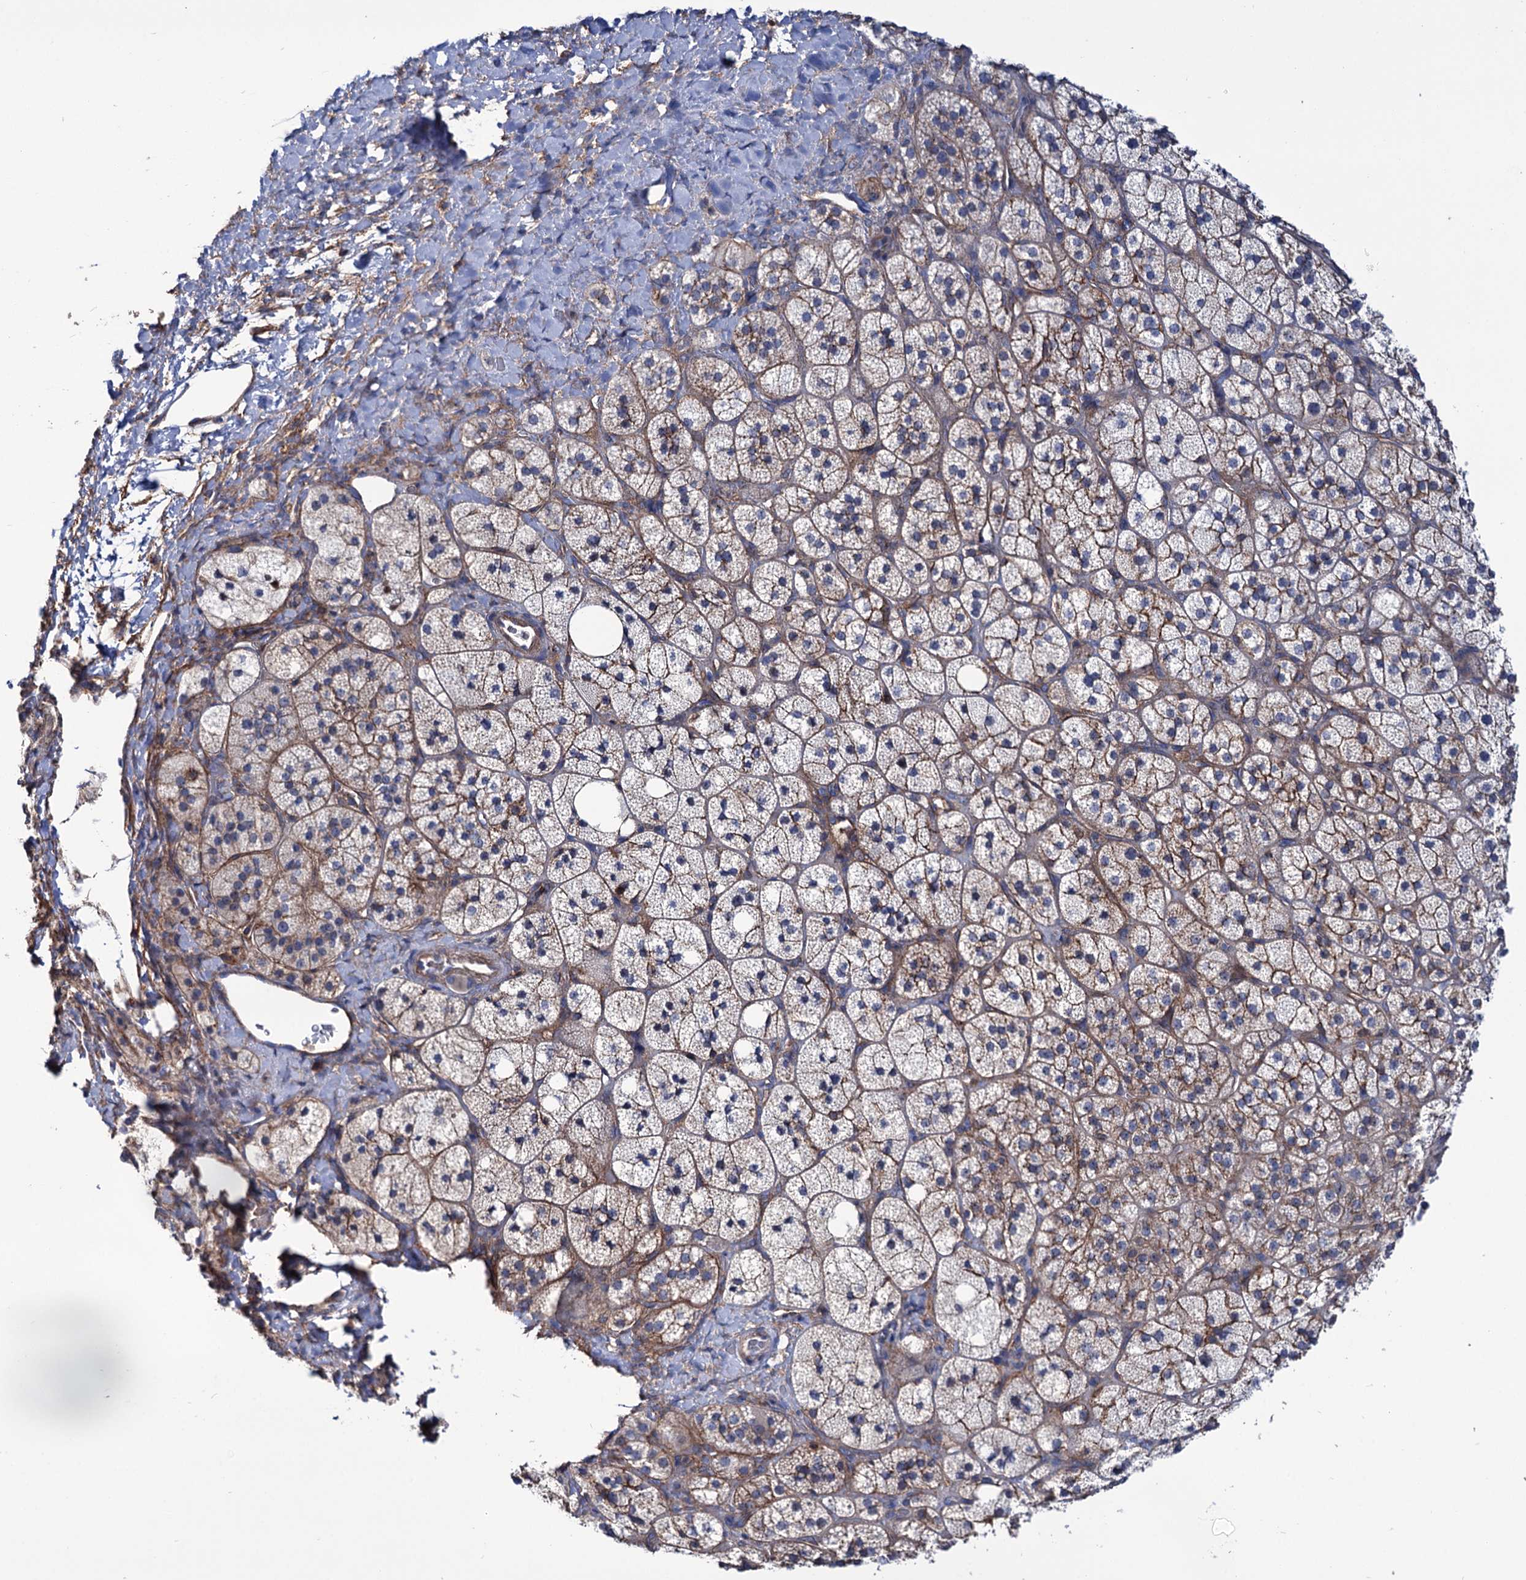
{"staining": {"intensity": "moderate", "quantity": "25%-75%", "location": "cytoplasmic/membranous"}, "tissue": "adrenal gland", "cell_type": "Glandular cells", "image_type": "normal", "snomed": [{"axis": "morphology", "description": "Normal tissue, NOS"}, {"axis": "topography", "description": "Adrenal gland"}], "caption": "Protein staining shows moderate cytoplasmic/membranous staining in approximately 25%-75% of glandular cells in unremarkable adrenal gland.", "gene": "DEF6", "patient": {"sex": "male", "age": 61}}